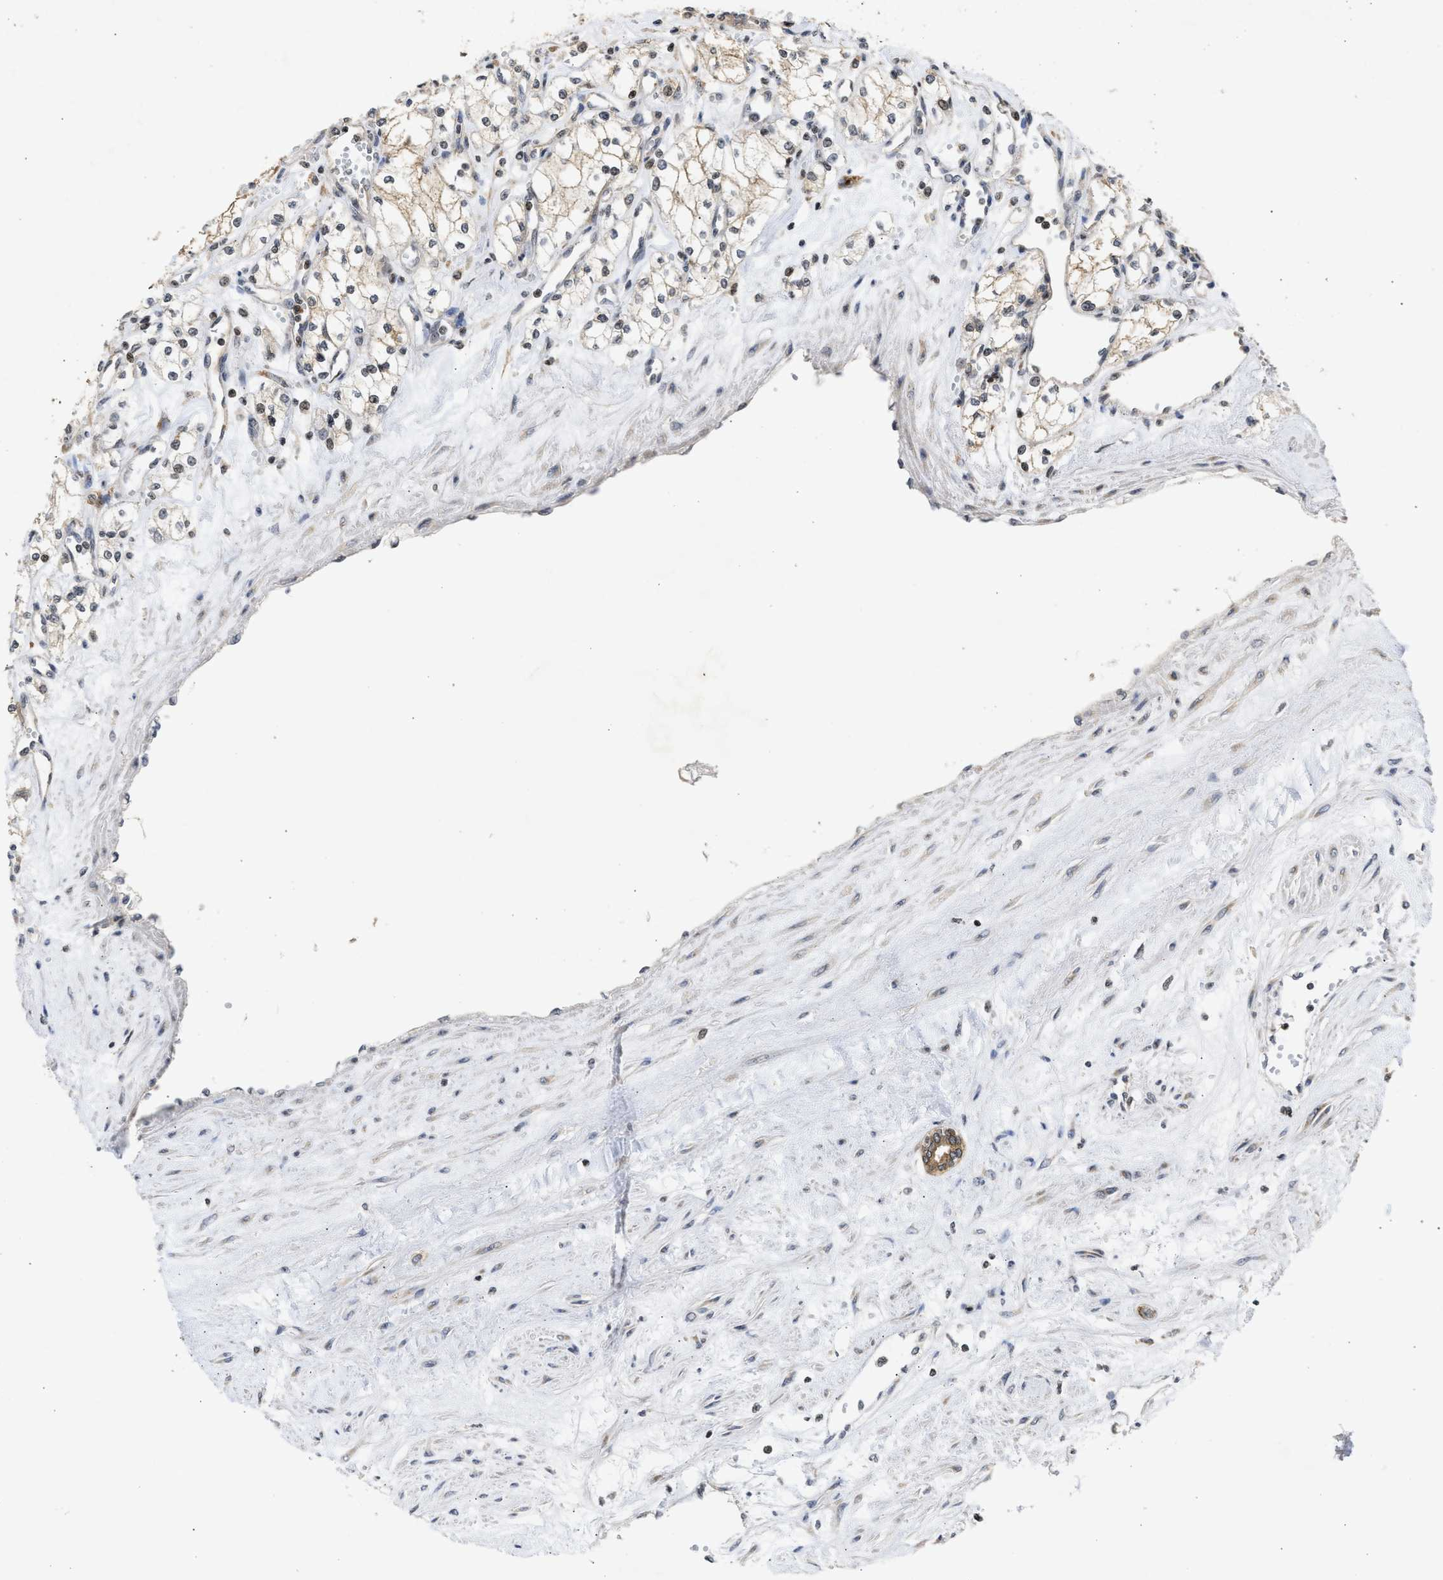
{"staining": {"intensity": "moderate", "quantity": "25%-75%", "location": "cytoplasmic/membranous"}, "tissue": "renal cancer", "cell_type": "Tumor cells", "image_type": "cancer", "snomed": [{"axis": "morphology", "description": "Adenocarcinoma, NOS"}, {"axis": "topography", "description": "Kidney"}], "caption": "The image demonstrates immunohistochemical staining of renal cancer (adenocarcinoma). There is moderate cytoplasmic/membranous positivity is identified in about 25%-75% of tumor cells.", "gene": "ENSG00000142539", "patient": {"sex": "male", "age": 59}}